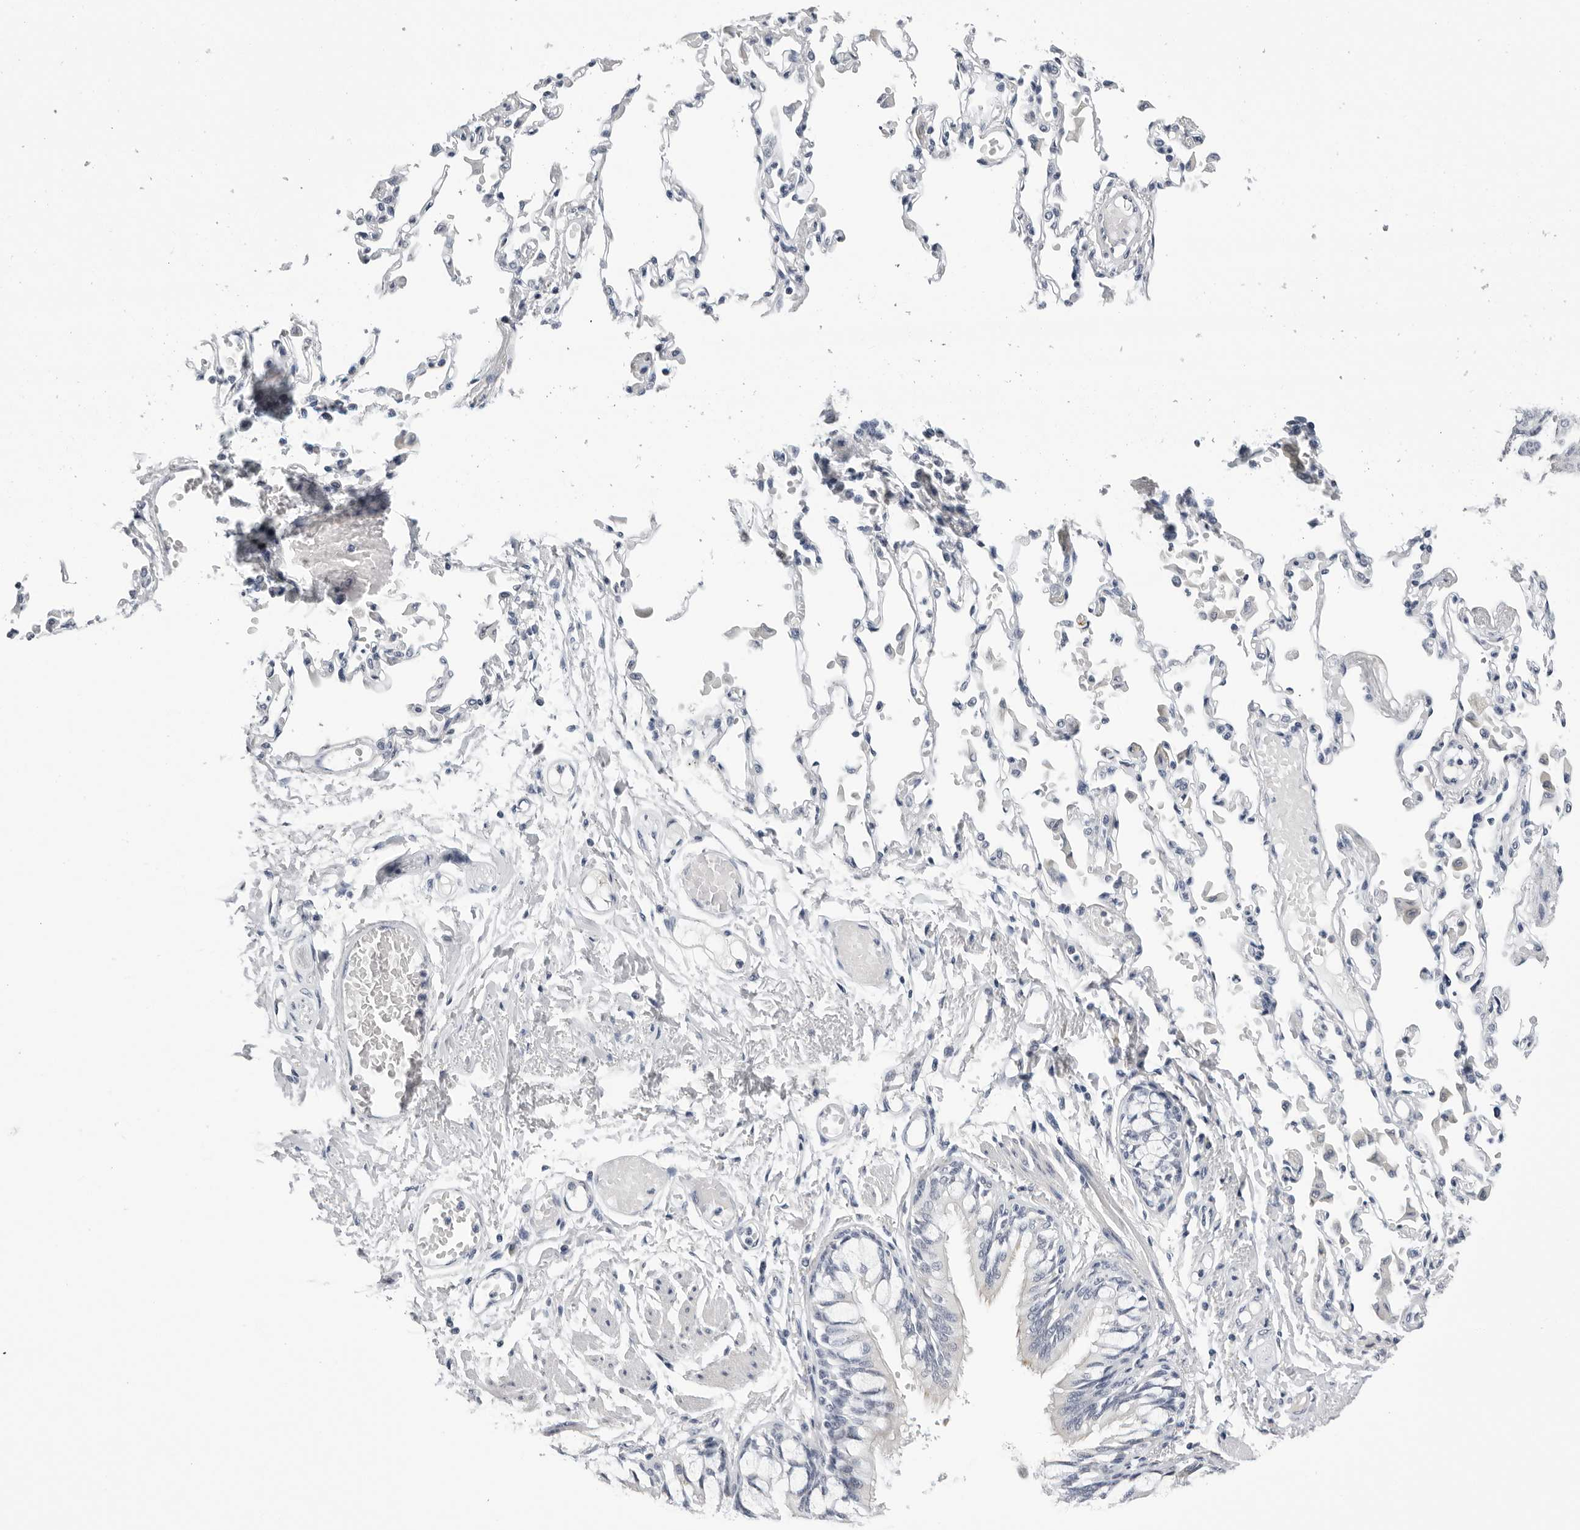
{"staining": {"intensity": "negative", "quantity": "none", "location": "none"}, "tissue": "bronchus", "cell_type": "Respiratory epithelial cells", "image_type": "normal", "snomed": [{"axis": "morphology", "description": "Normal tissue, NOS"}, {"axis": "topography", "description": "Cartilage tissue"}, {"axis": "topography", "description": "Bronchus"}, {"axis": "topography", "description": "Lung"}], "caption": "IHC photomicrograph of benign bronchus: human bronchus stained with DAB (3,3'-diaminobenzidine) shows no significant protein expression in respiratory epithelial cells. (DAB IHC visualized using brightfield microscopy, high magnification).", "gene": "ZNF502", "patient": {"sex": "female", "age": 49}}